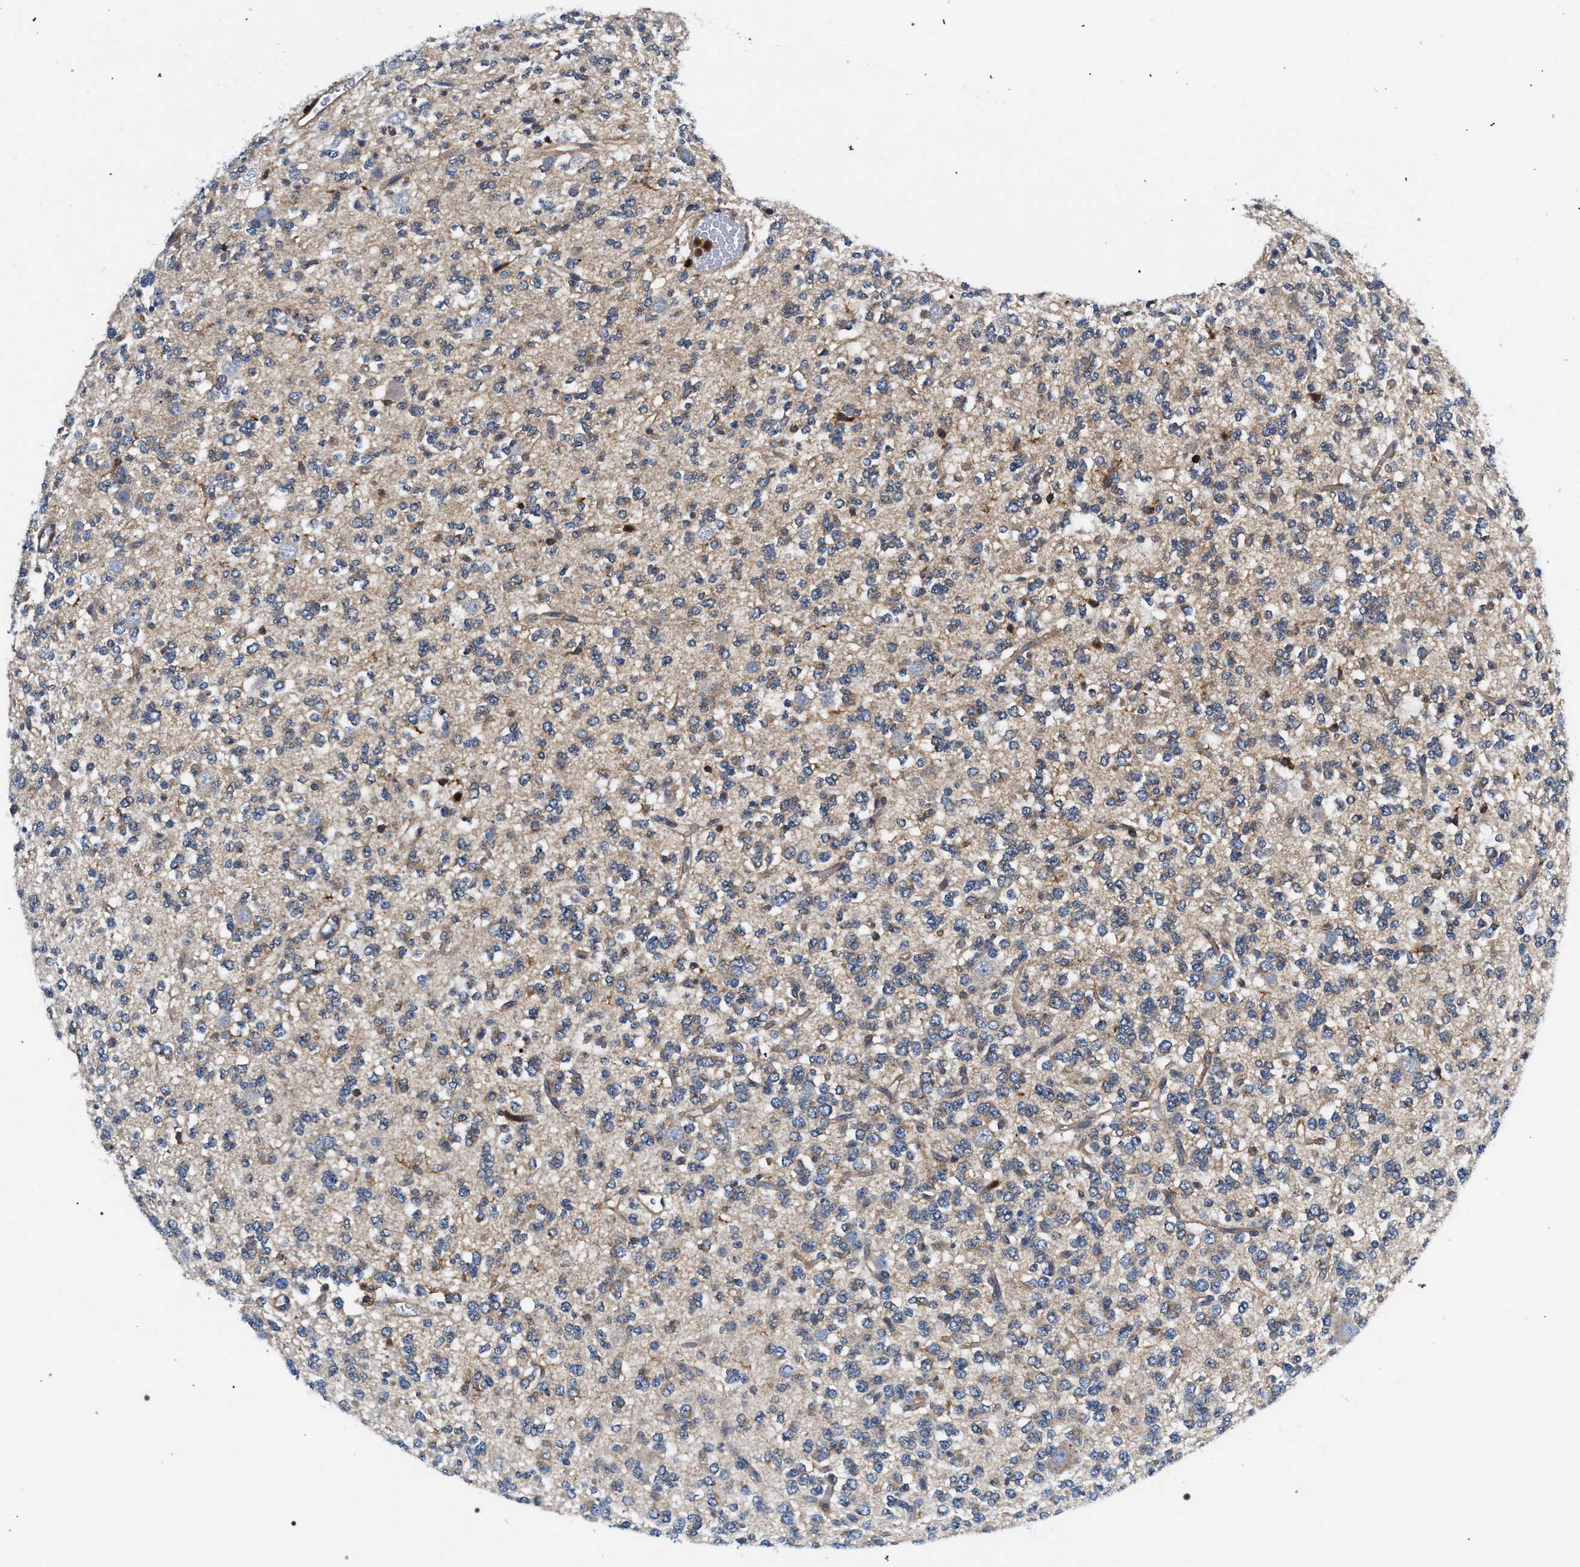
{"staining": {"intensity": "weak", "quantity": ">75%", "location": "cytoplasmic/membranous"}, "tissue": "glioma", "cell_type": "Tumor cells", "image_type": "cancer", "snomed": [{"axis": "morphology", "description": "Glioma, malignant, Low grade"}, {"axis": "topography", "description": "Brain"}], "caption": "DAB immunohistochemical staining of human low-grade glioma (malignant) demonstrates weak cytoplasmic/membranous protein expression in approximately >75% of tumor cells.", "gene": "LASP1", "patient": {"sex": "male", "age": 38}}